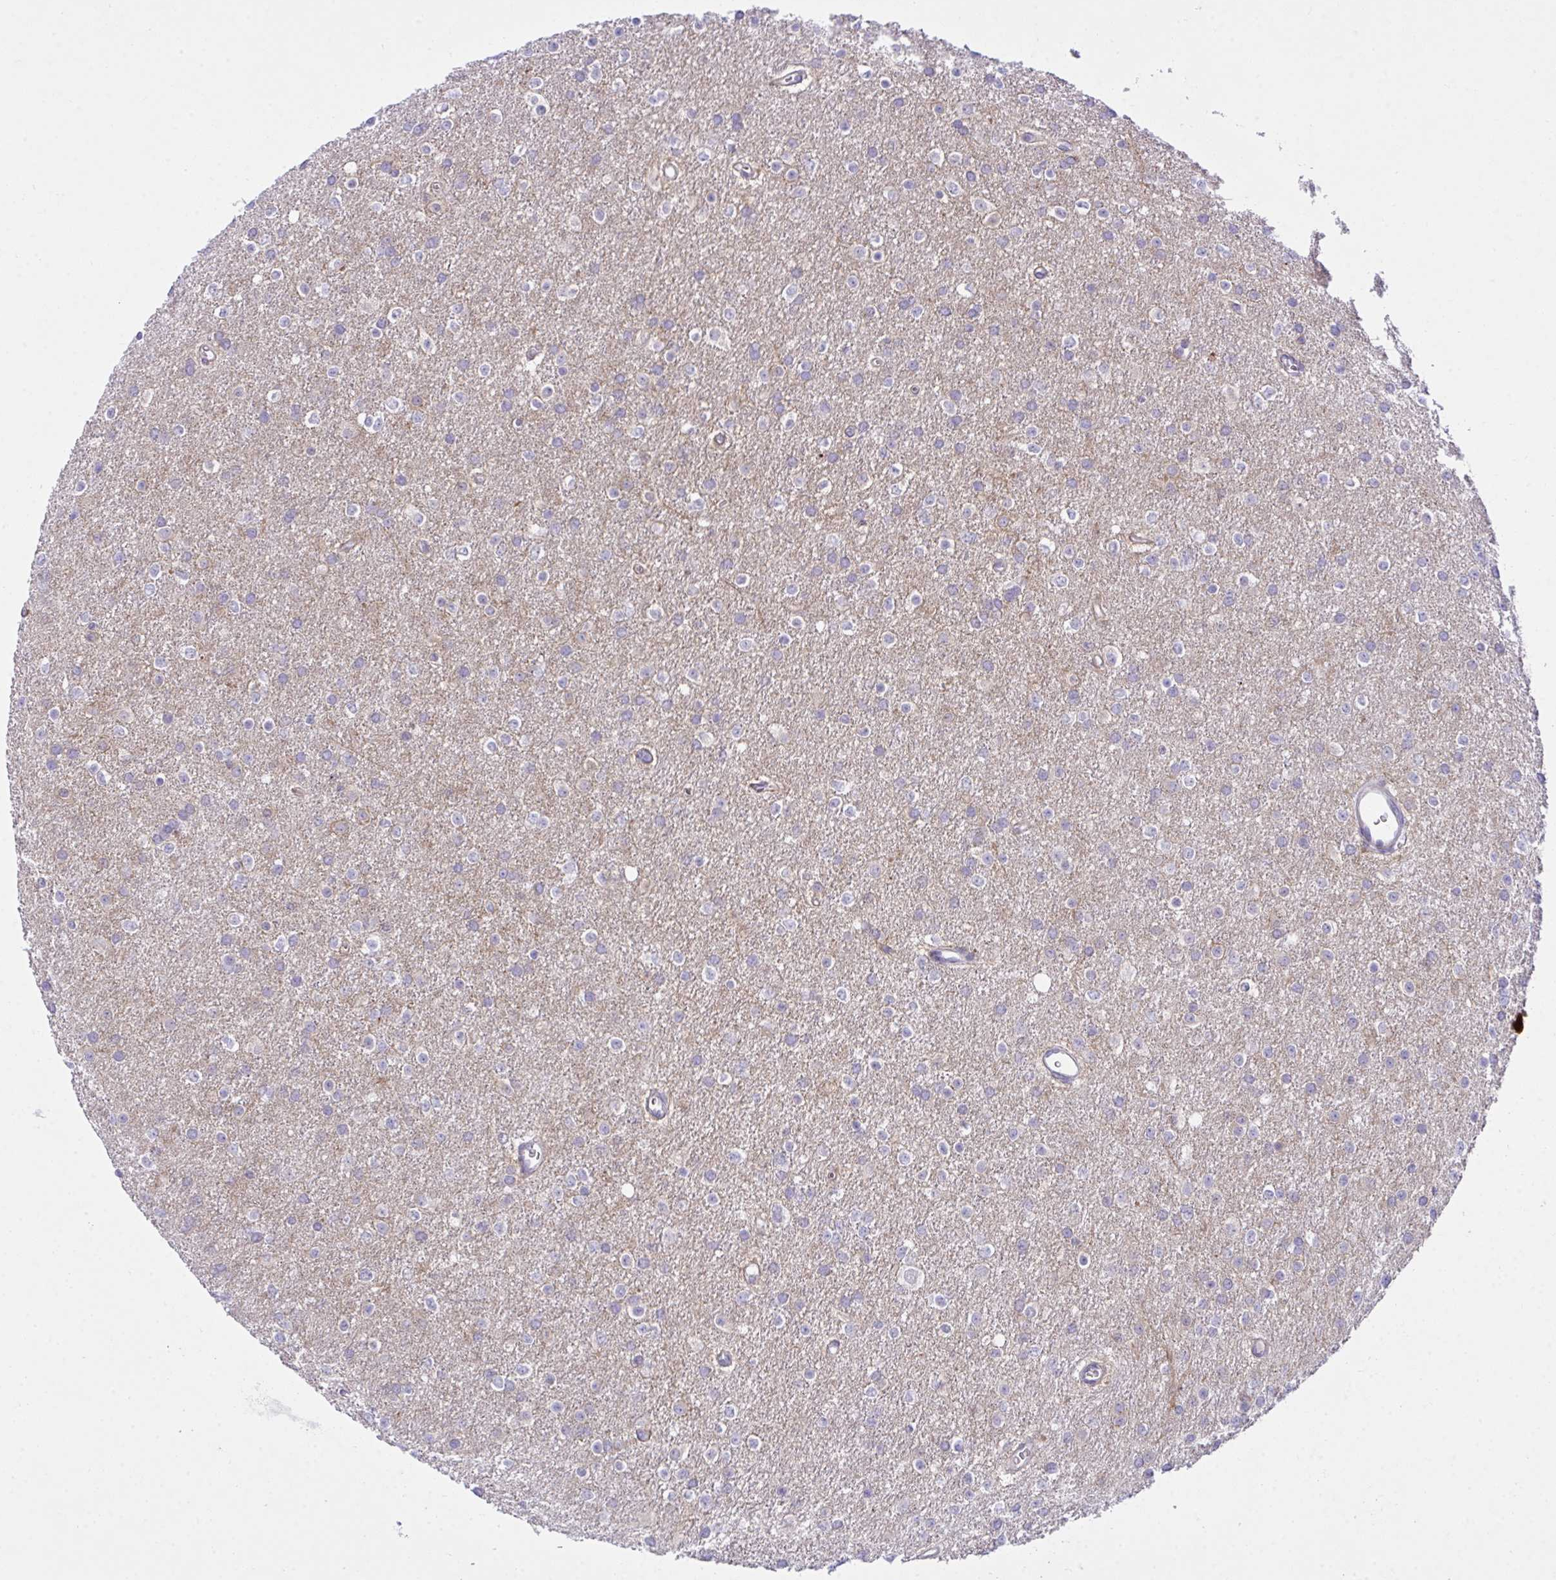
{"staining": {"intensity": "negative", "quantity": "none", "location": "none"}, "tissue": "glioma", "cell_type": "Tumor cells", "image_type": "cancer", "snomed": [{"axis": "morphology", "description": "Glioma, malignant, Low grade"}, {"axis": "topography", "description": "Brain"}], "caption": "Tumor cells are negative for protein expression in human glioma.", "gene": "MED9", "patient": {"sex": "female", "age": 34}}